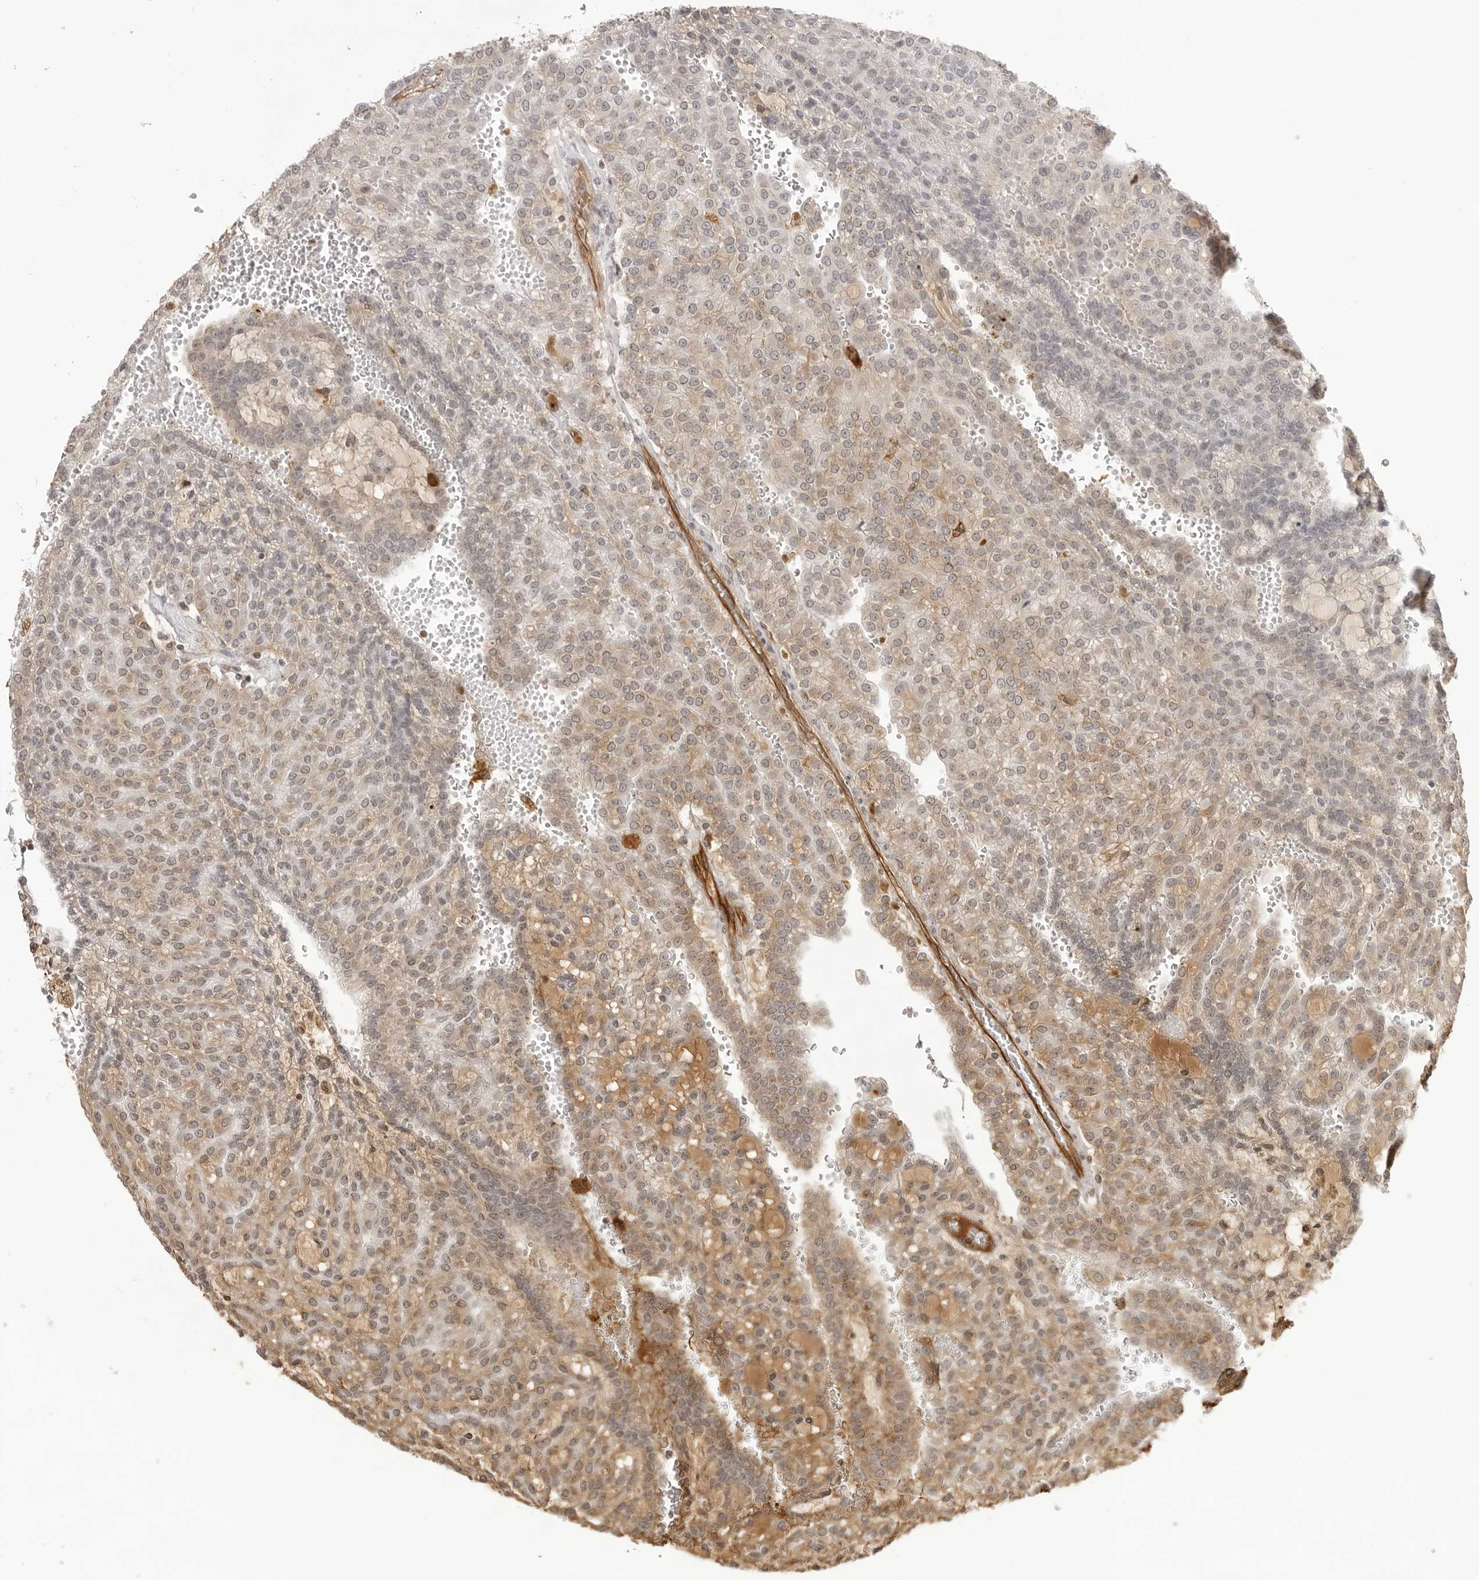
{"staining": {"intensity": "weak", "quantity": "25%-75%", "location": "cytoplasmic/membranous"}, "tissue": "renal cancer", "cell_type": "Tumor cells", "image_type": "cancer", "snomed": [{"axis": "morphology", "description": "Adenocarcinoma, NOS"}, {"axis": "topography", "description": "Kidney"}], "caption": "There is low levels of weak cytoplasmic/membranous staining in tumor cells of renal cancer (adenocarcinoma), as demonstrated by immunohistochemical staining (brown color).", "gene": "DYNLT5", "patient": {"sex": "male", "age": 63}}